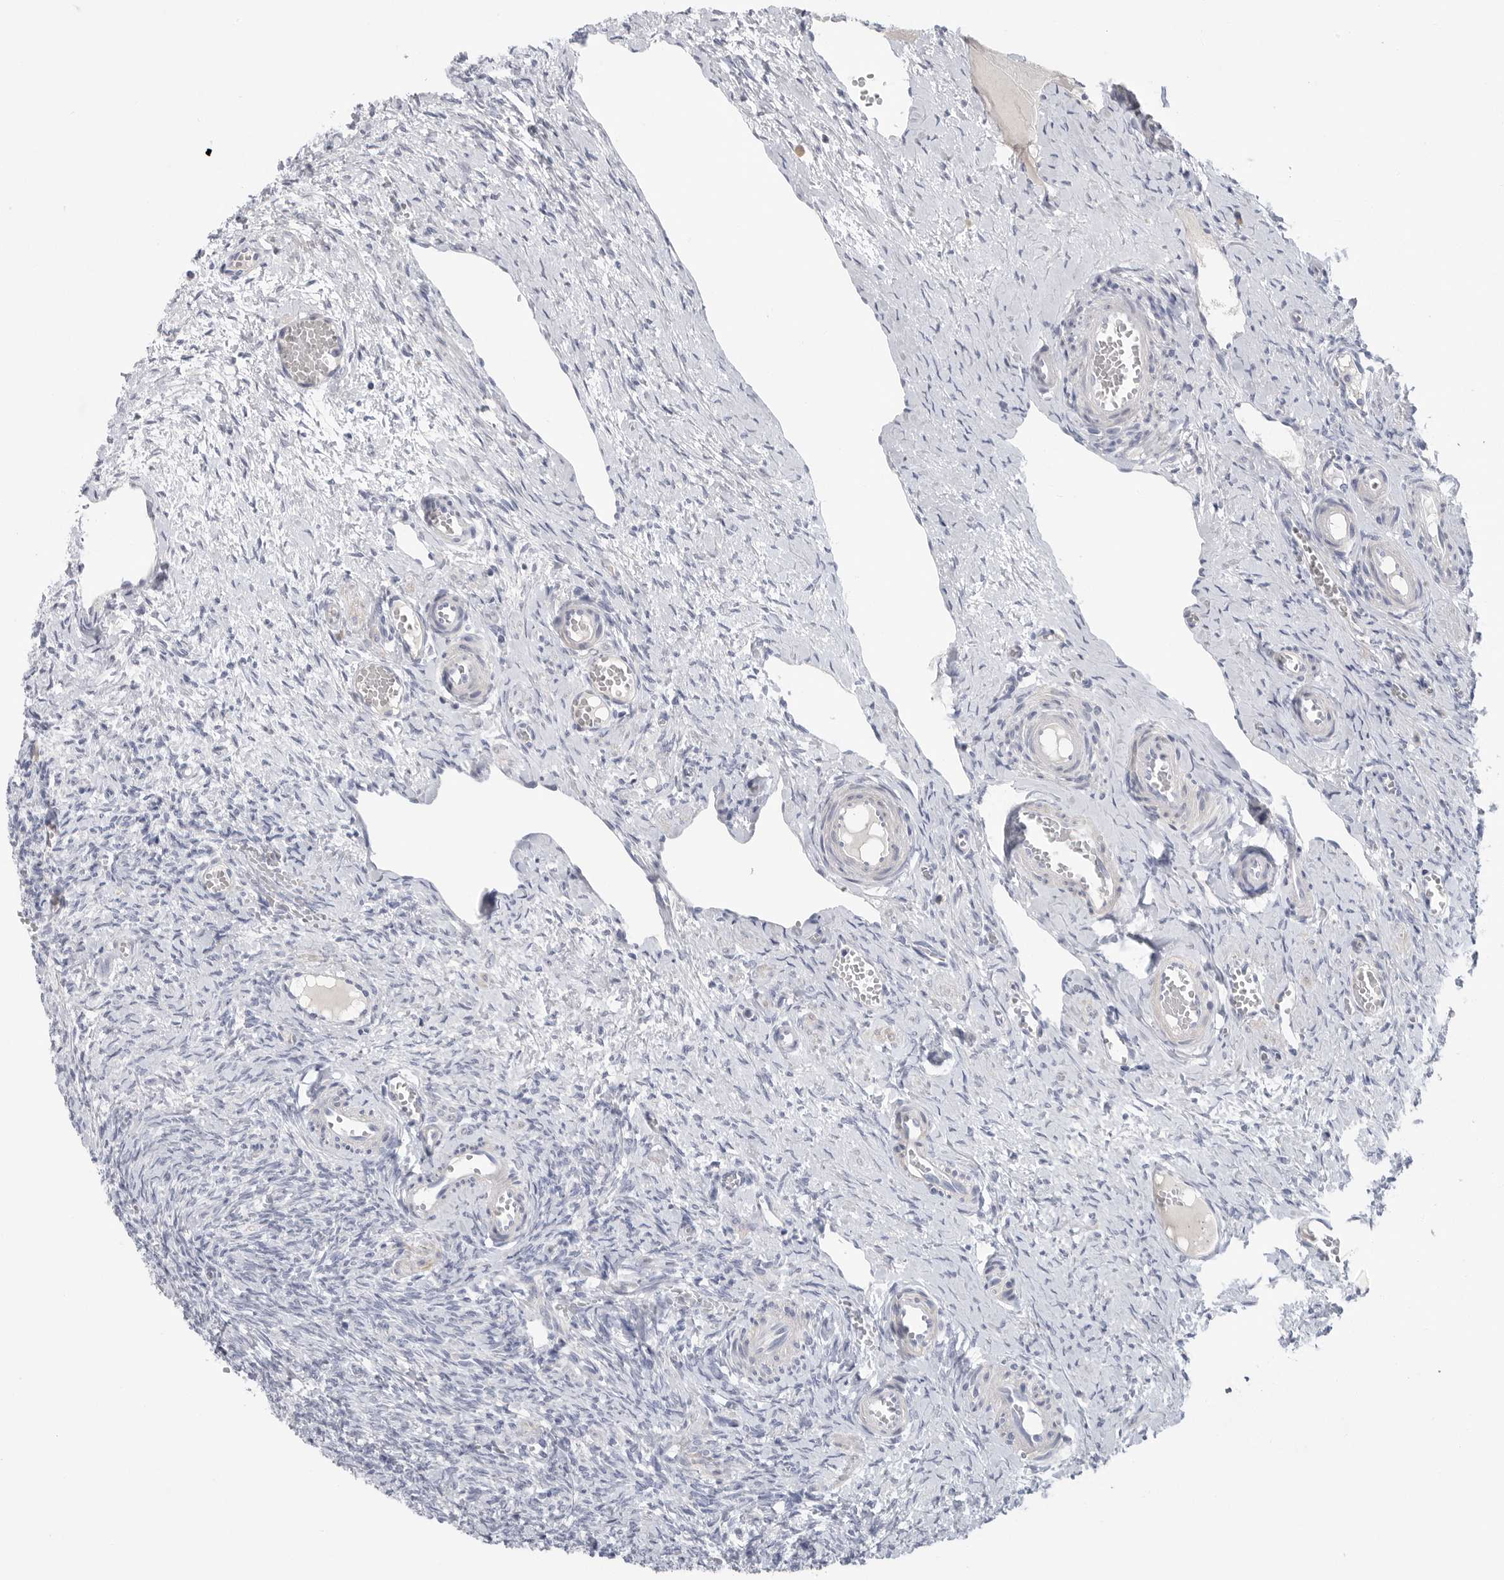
{"staining": {"intensity": "negative", "quantity": "none", "location": "none"}, "tissue": "ovary", "cell_type": "Follicle cells", "image_type": "normal", "snomed": [{"axis": "morphology", "description": "Adenocarcinoma, NOS"}, {"axis": "topography", "description": "Endometrium"}], "caption": "A micrograph of human ovary is negative for staining in follicle cells. The staining was performed using DAB to visualize the protein expression in brown, while the nuclei were stained in blue with hematoxylin (Magnification: 20x).", "gene": "CAMK2B", "patient": {"sex": "female", "age": 32}}